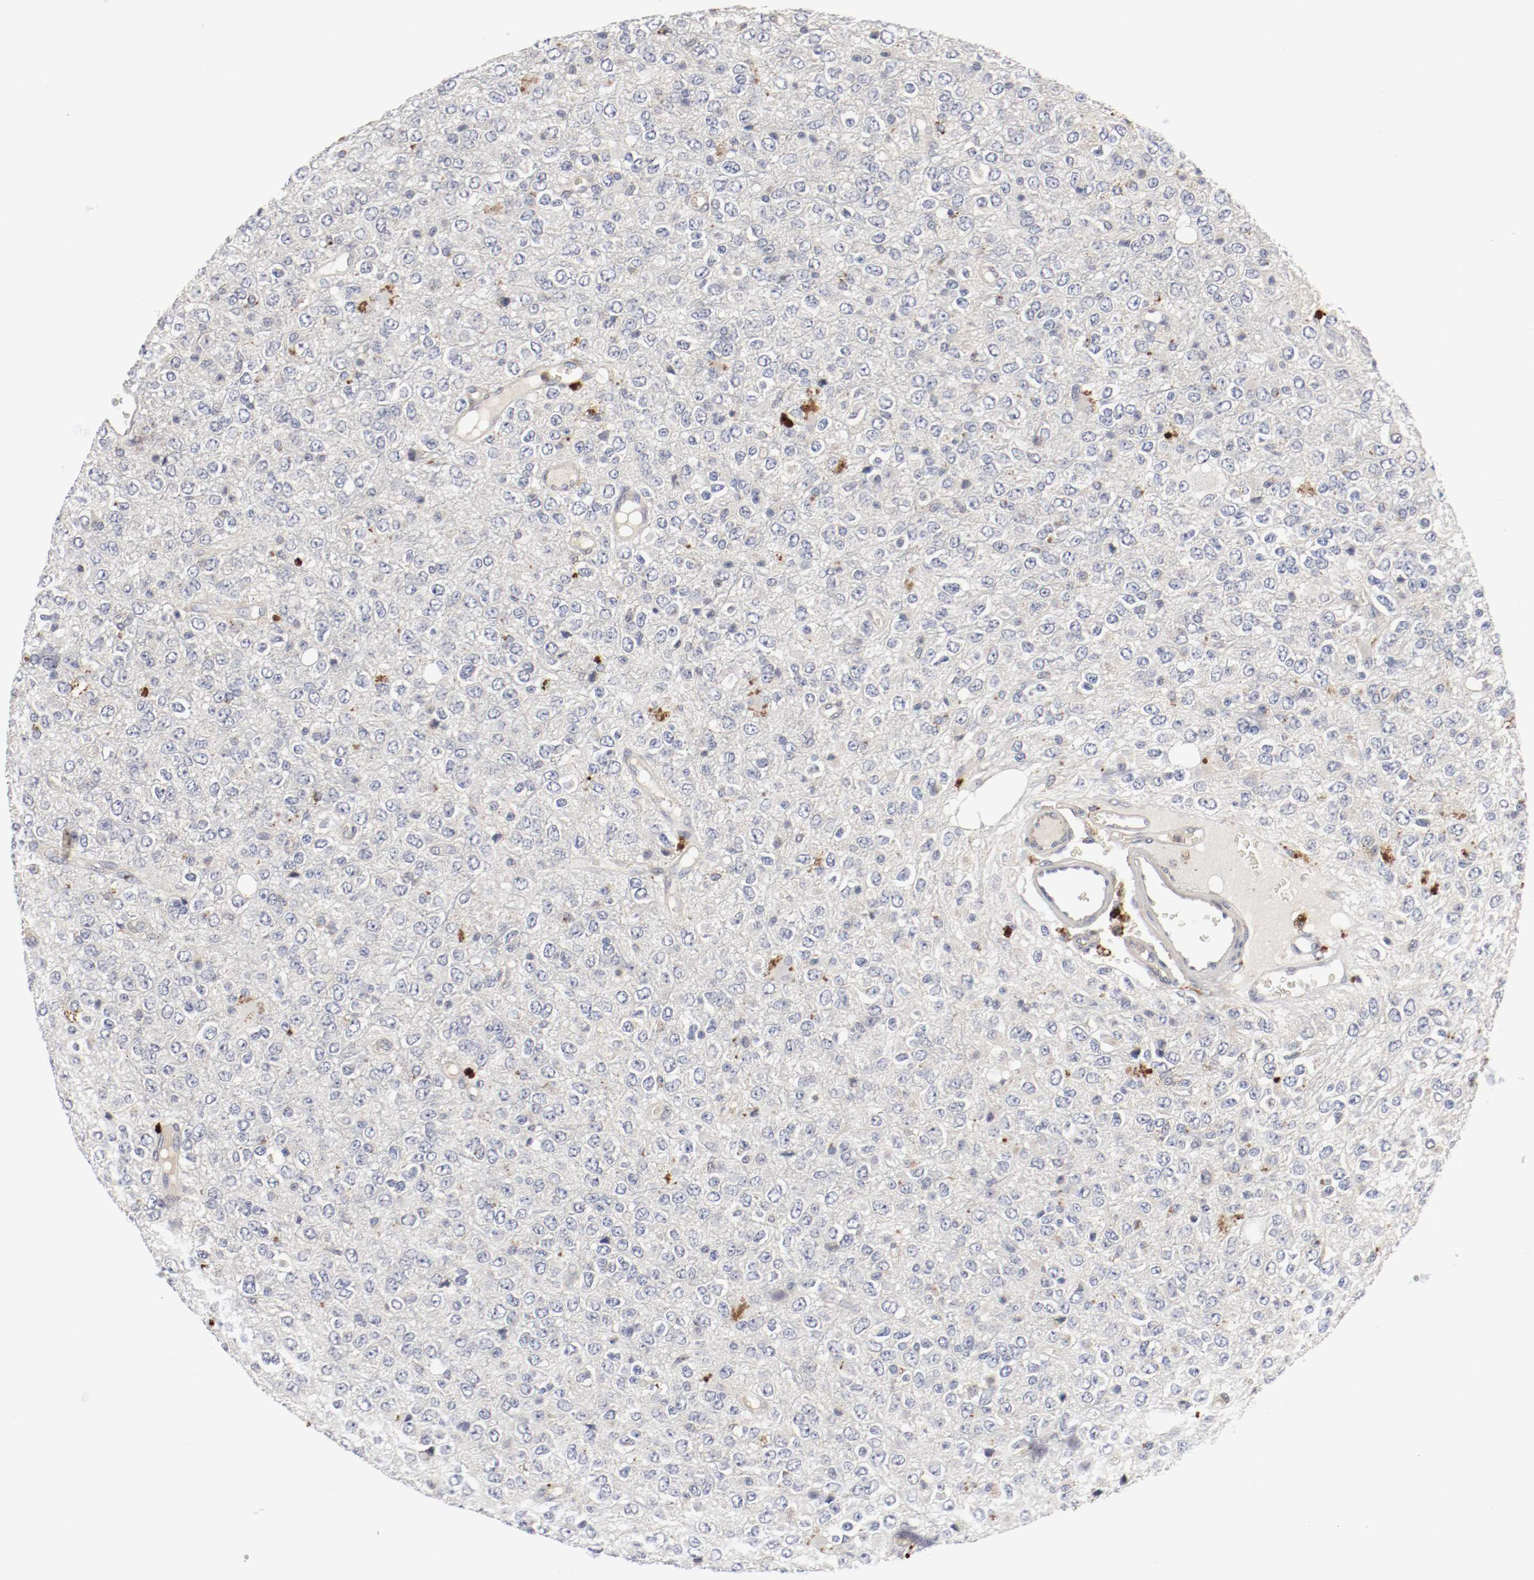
{"staining": {"intensity": "weak", "quantity": "<25%", "location": "cytoplasmic/membranous"}, "tissue": "glioma", "cell_type": "Tumor cells", "image_type": "cancer", "snomed": [{"axis": "morphology", "description": "Glioma, malignant, High grade"}, {"axis": "topography", "description": "pancreas cauda"}], "caption": "Glioma was stained to show a protein in brown. There is no significant expression in tumor cells.", "gene": "REN", "patient": {"sex": "male", "age": 60}}